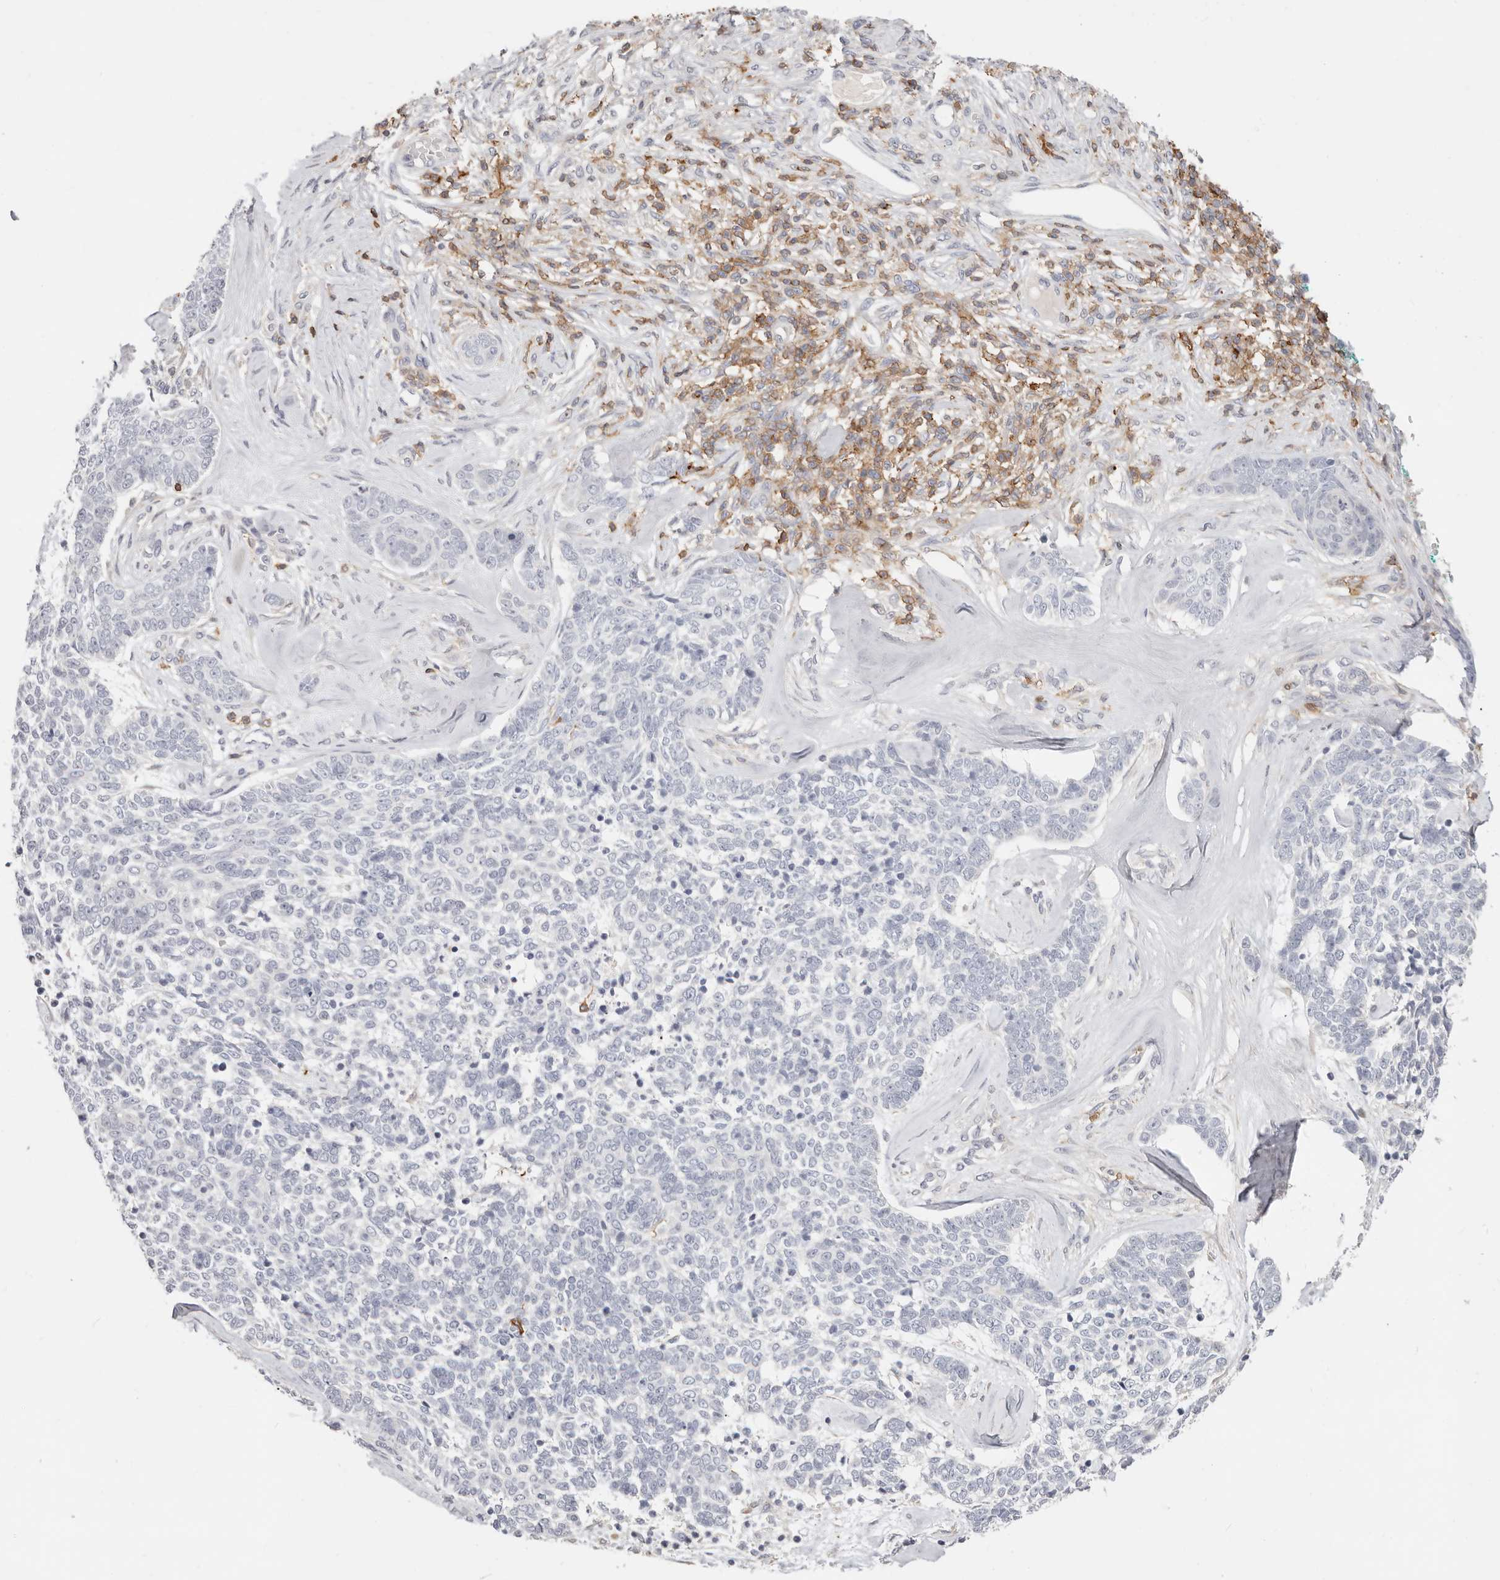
{"staining": {"intensity": "negative", "quantity": "none", "location": "none"}, "tissue": "skin cancer", "cell_type": "Tumor cells", "image_type": "cancer", "snomed": [{"axis": "morphology", "description": "Basal cell carcinoma"}, {"axis": "topography", "description": "Skin"}], "caption": "Histopathology image shows no protein staining in tumor cells of basal cell carcinoma (skin) tissue.", "gene": "TMEM63B", "patient": {"sex": "female", "age": 81}}